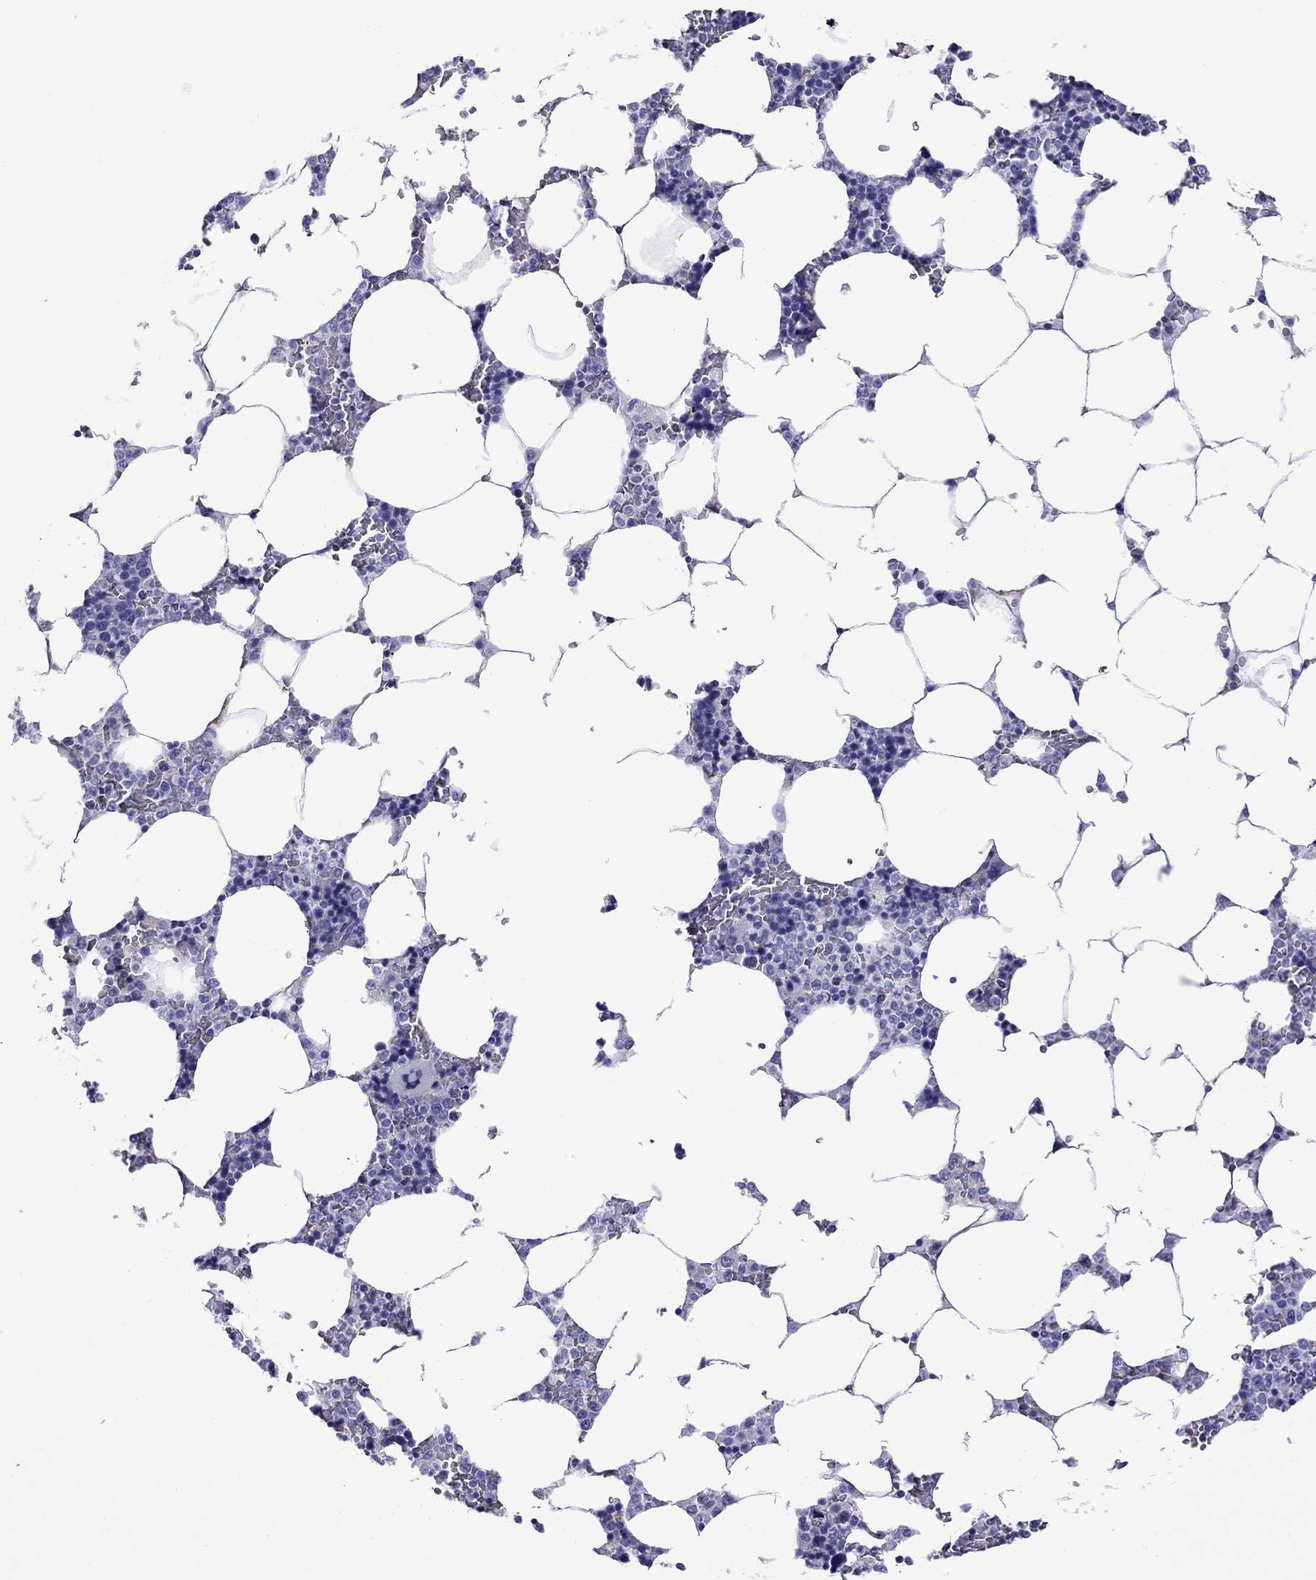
{"staining": {"intensity": "negative", "quantity": "none", "location": "none"}, "tissue": "bone marrow", "cell_type": "Hematopoietic cells", "image_type": "normal", "snomed": [{"axis": "morphology", "description": "Normal tissue, NOS"}, {"axis": "topography", "description": "Bone marrow"}], "caption": "Micrograph shows no significant protein staining in hematopoietic cells of benign bone marrow. (DAB immunohistochemistry with hematoxylin counter stain).", "gene": "SLC30A8", "patient": {"sex": "male", "age": 63}}